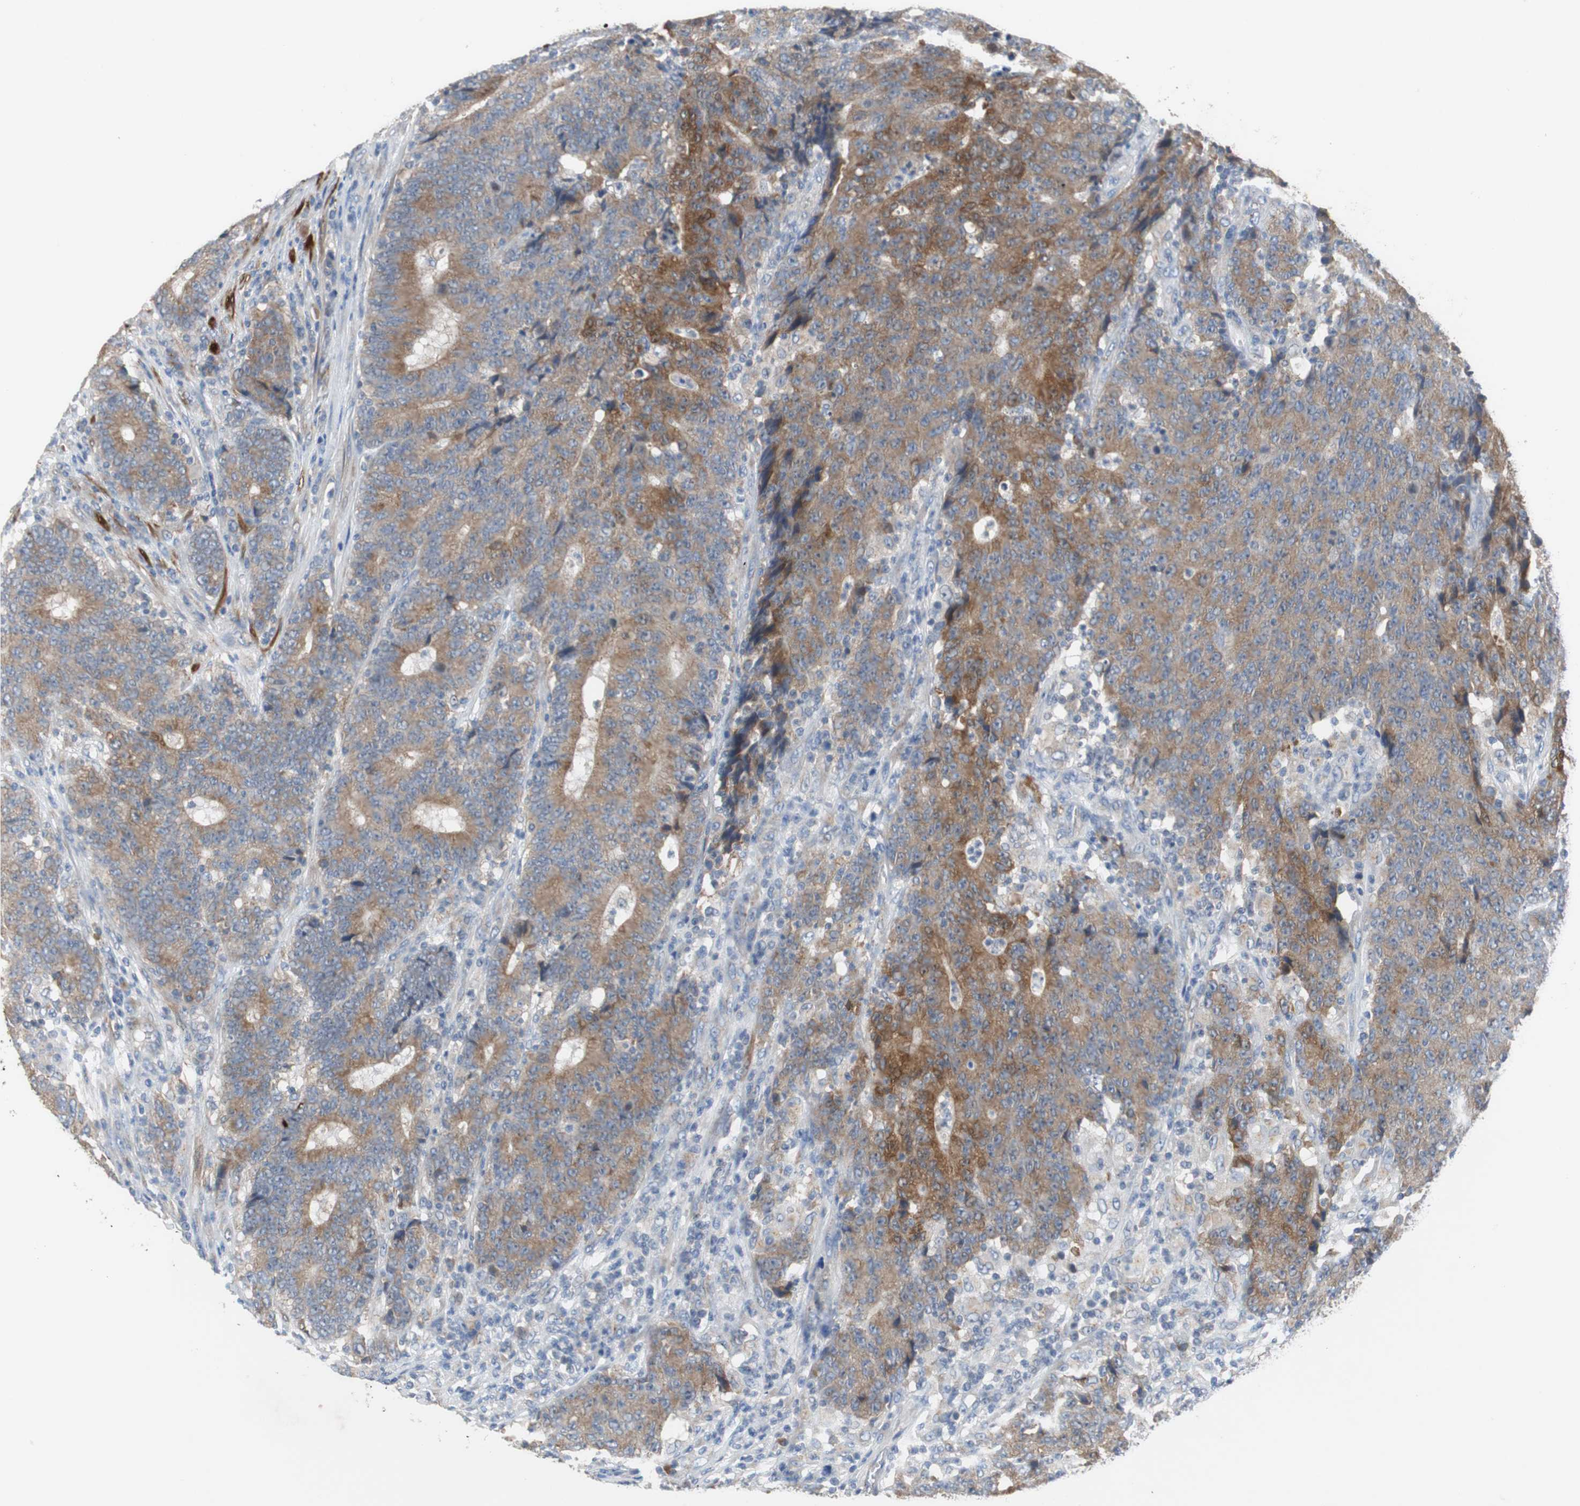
{"staining": {"intensity": "moderate", "quantity": ">75%", "location": "cytoplasmic/membranous"}, "tissue": "colorectal cancer", "cell_type": "Tumor cells", "image_type": "cancer", "snomed": [{"axis": "morphology", "description": "Normal tissue, NOS"}, {"axis": "morphology", "description": "Adenocarcinoma, NOS"}, {"axis": "topography", "description": "Colon"}], "caption": "A brown stain highlights moderate cytoplasmic/membranous staining of a protein in adenocarcinoma (colorectal) tumor cells.", "gene": "CALB2", "patient": {"sex": "female", "age": 75}}